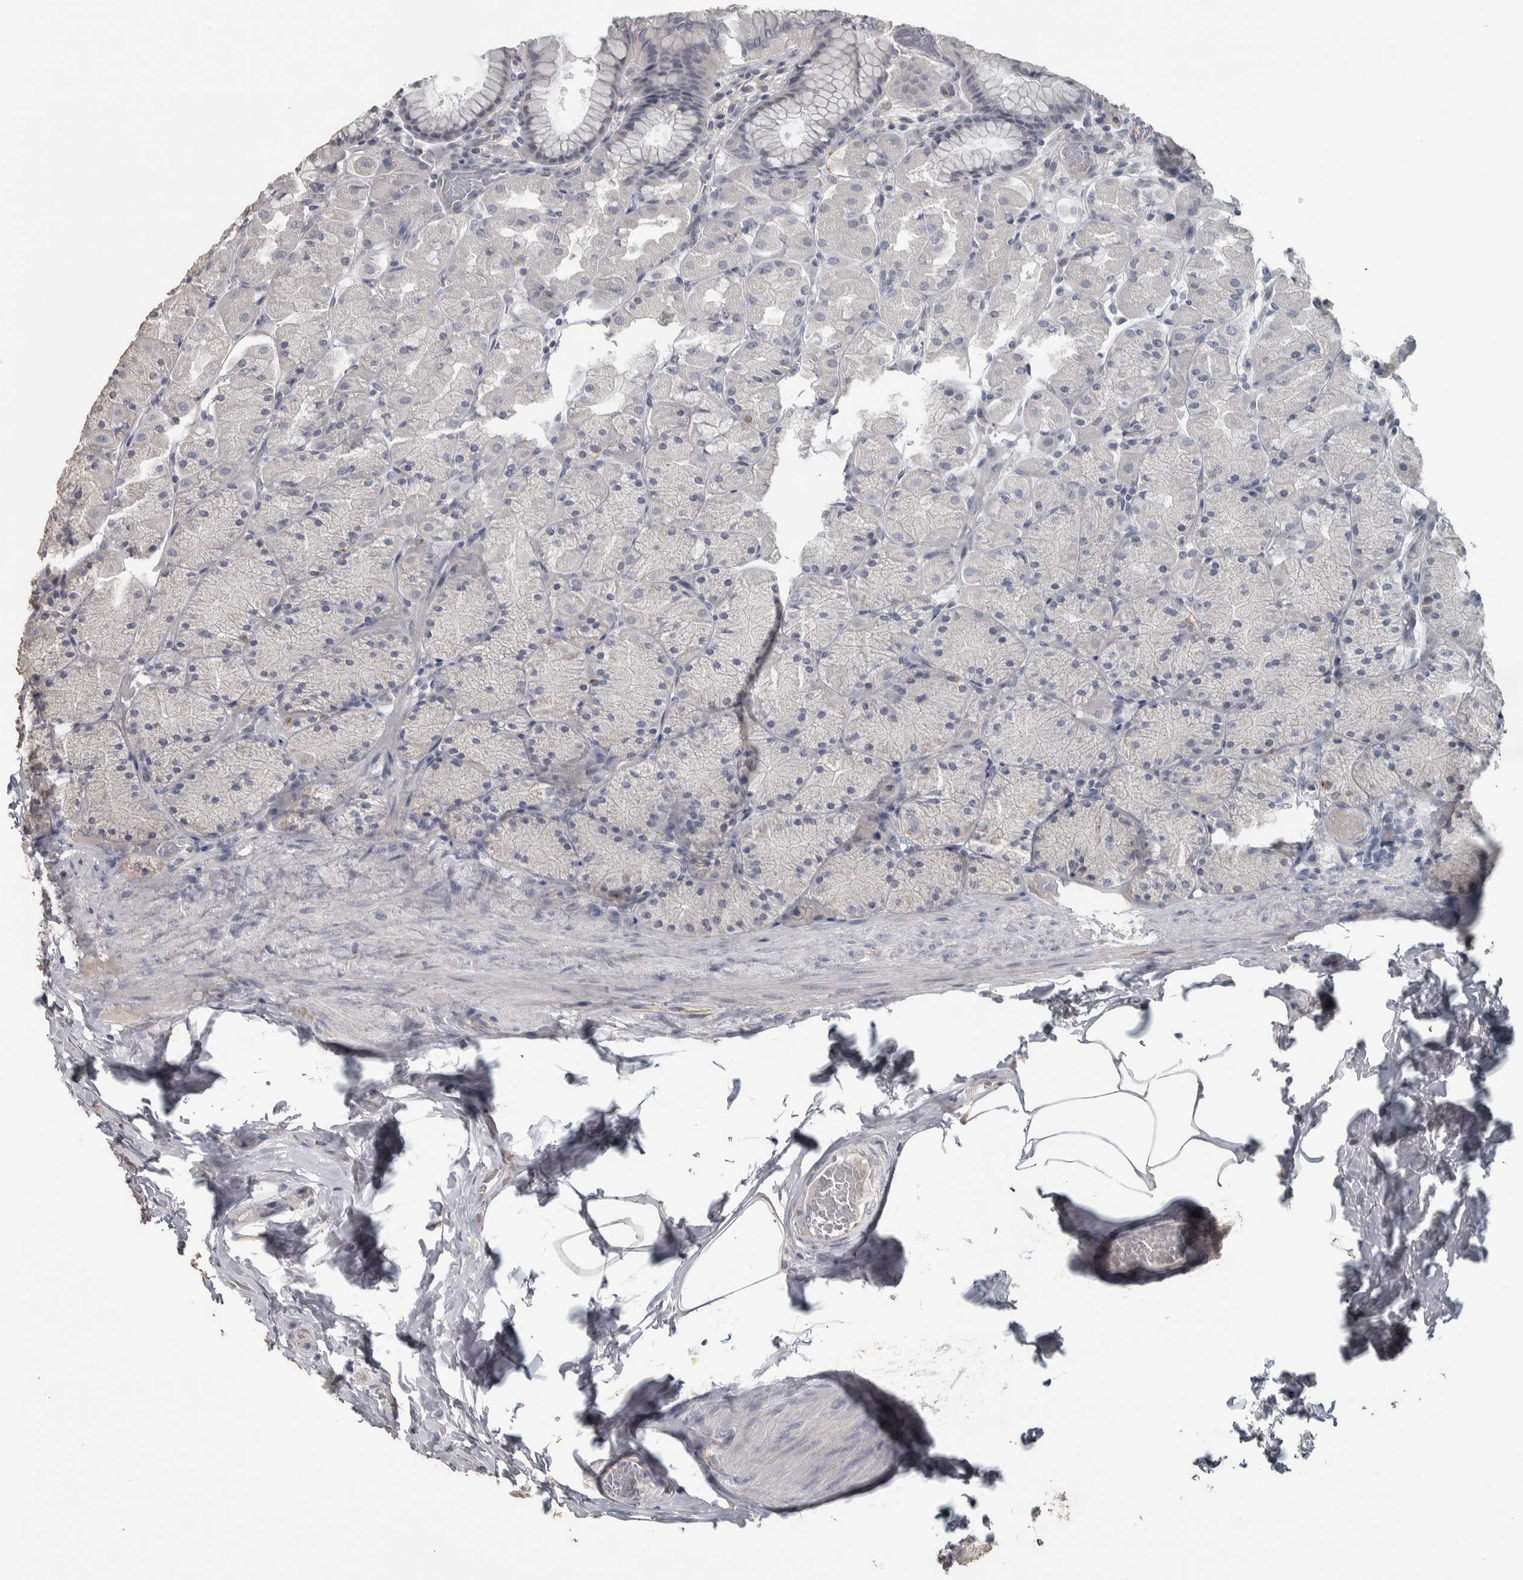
{"staining": {"intensity": "negative", "quantity": "none", "location": "none"}, "tissue": "stomach", "cell_type": "Glandular cells", "image_type": "normal", "snomed": [{"axis": "morphology", "description": "Normal tissue, NOS"}, {"axis": "topography", "description": "Stomach, upper"}], "caption": "Histopathology image shows no protein positivity in glandular cells of unremarkable stomach. (DAB immunohistochemistry (IHC), high magnification).", "gene": "NECAB1", "patient": {"sex": "female", "age": 56}}